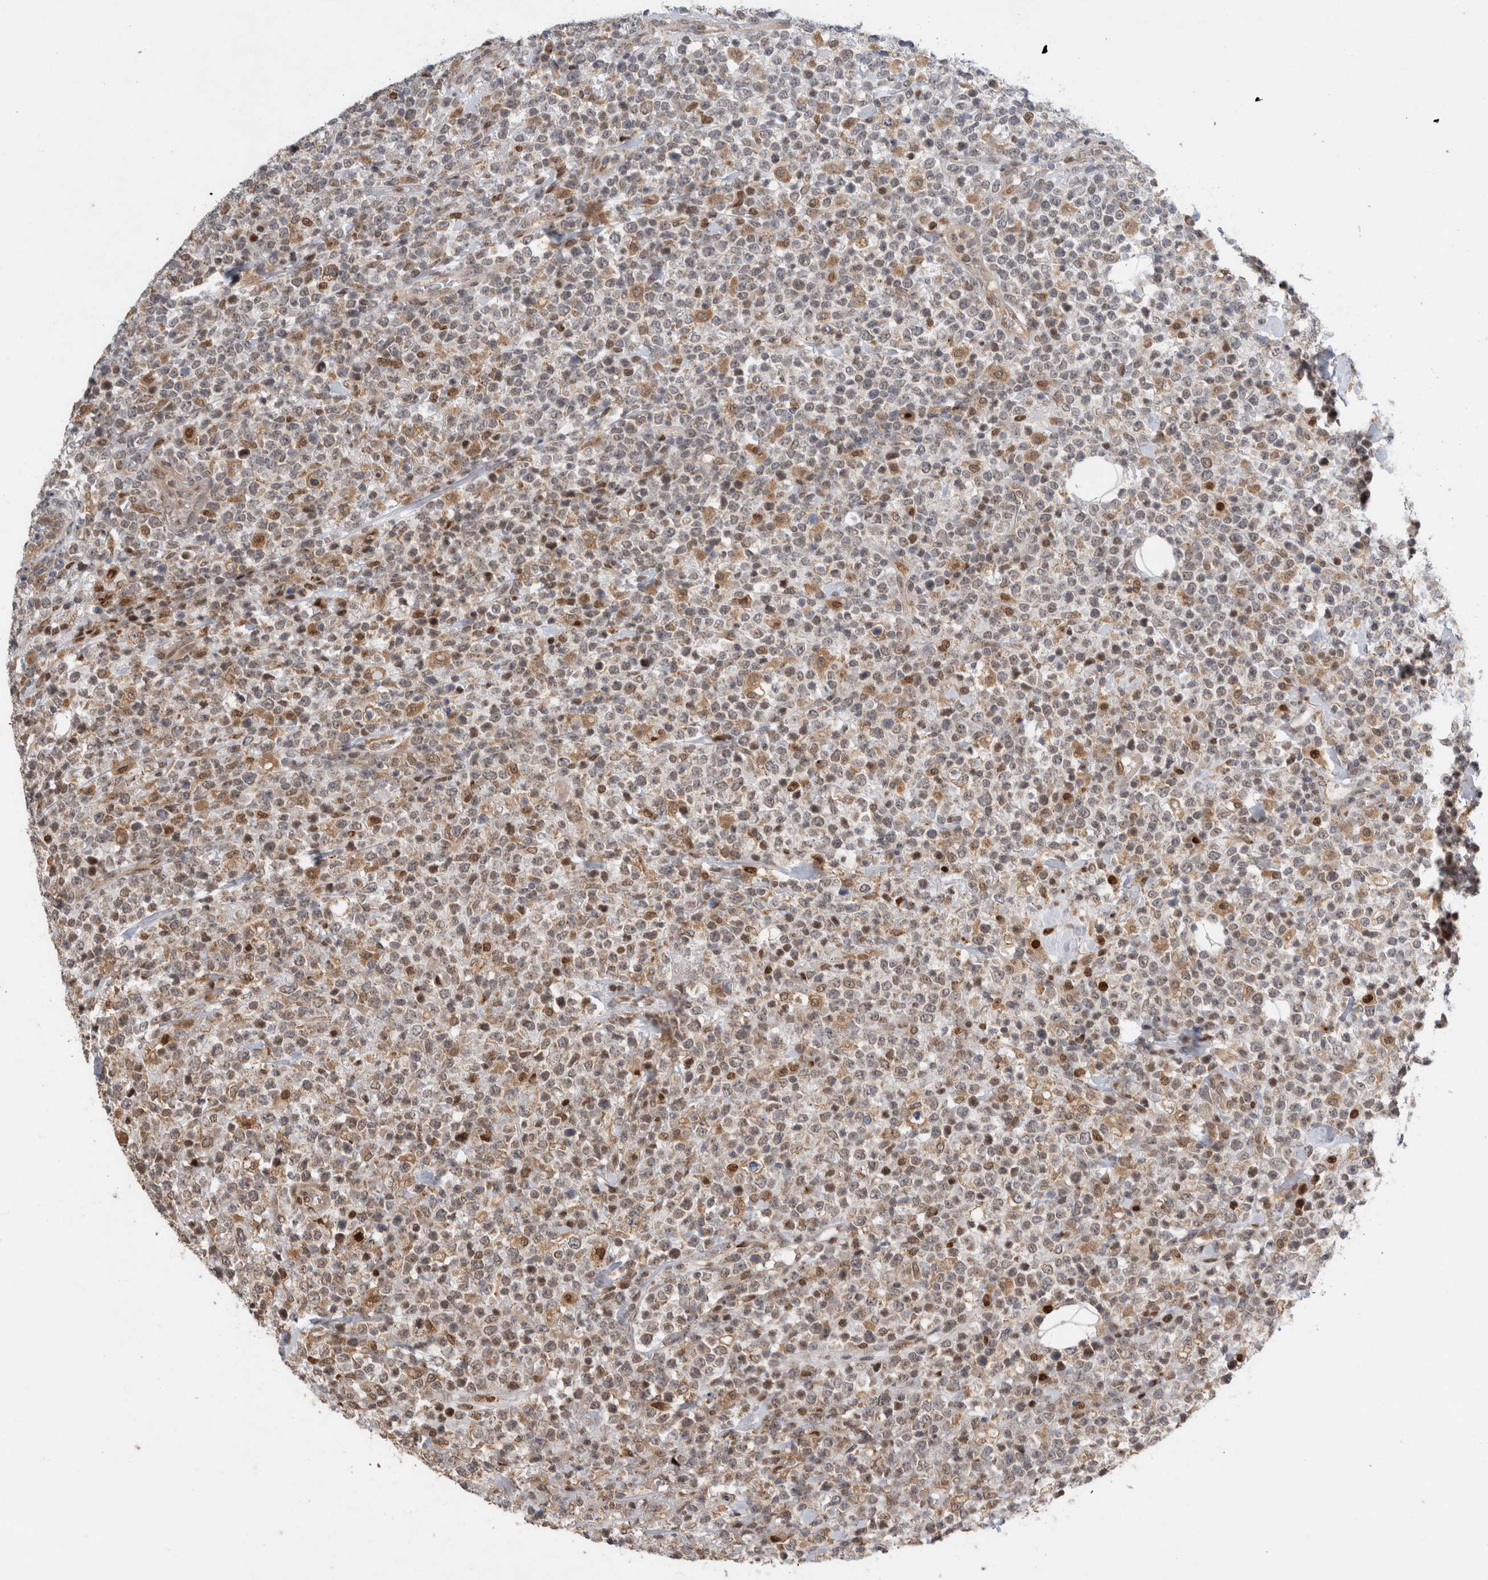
{"staining": {"intensity": "moderate", "quantity": "25%-75%", "location": "cytoplasmic/membranous"}, "tissue": "lymphoma", "cell_type": "Tumor cells", "image_type": "cancer", "snomed": [{"axis": "morphology", "description": "Malignant lymphoma, non-Hodgkin's type, High grade"}, {"axis": "topography", "description": "Colon"}], "caption": "Approximately 25%-75% of tumor cells in malignant lymphoma, non-Hodgkin's type (high-grade) exhibit moderate cytoplasmic/membranous protein staining as visualized by brown immunohistochemical staining.", "gene": "C8orf58", "patient": {"sex": "female", "age": 53}}